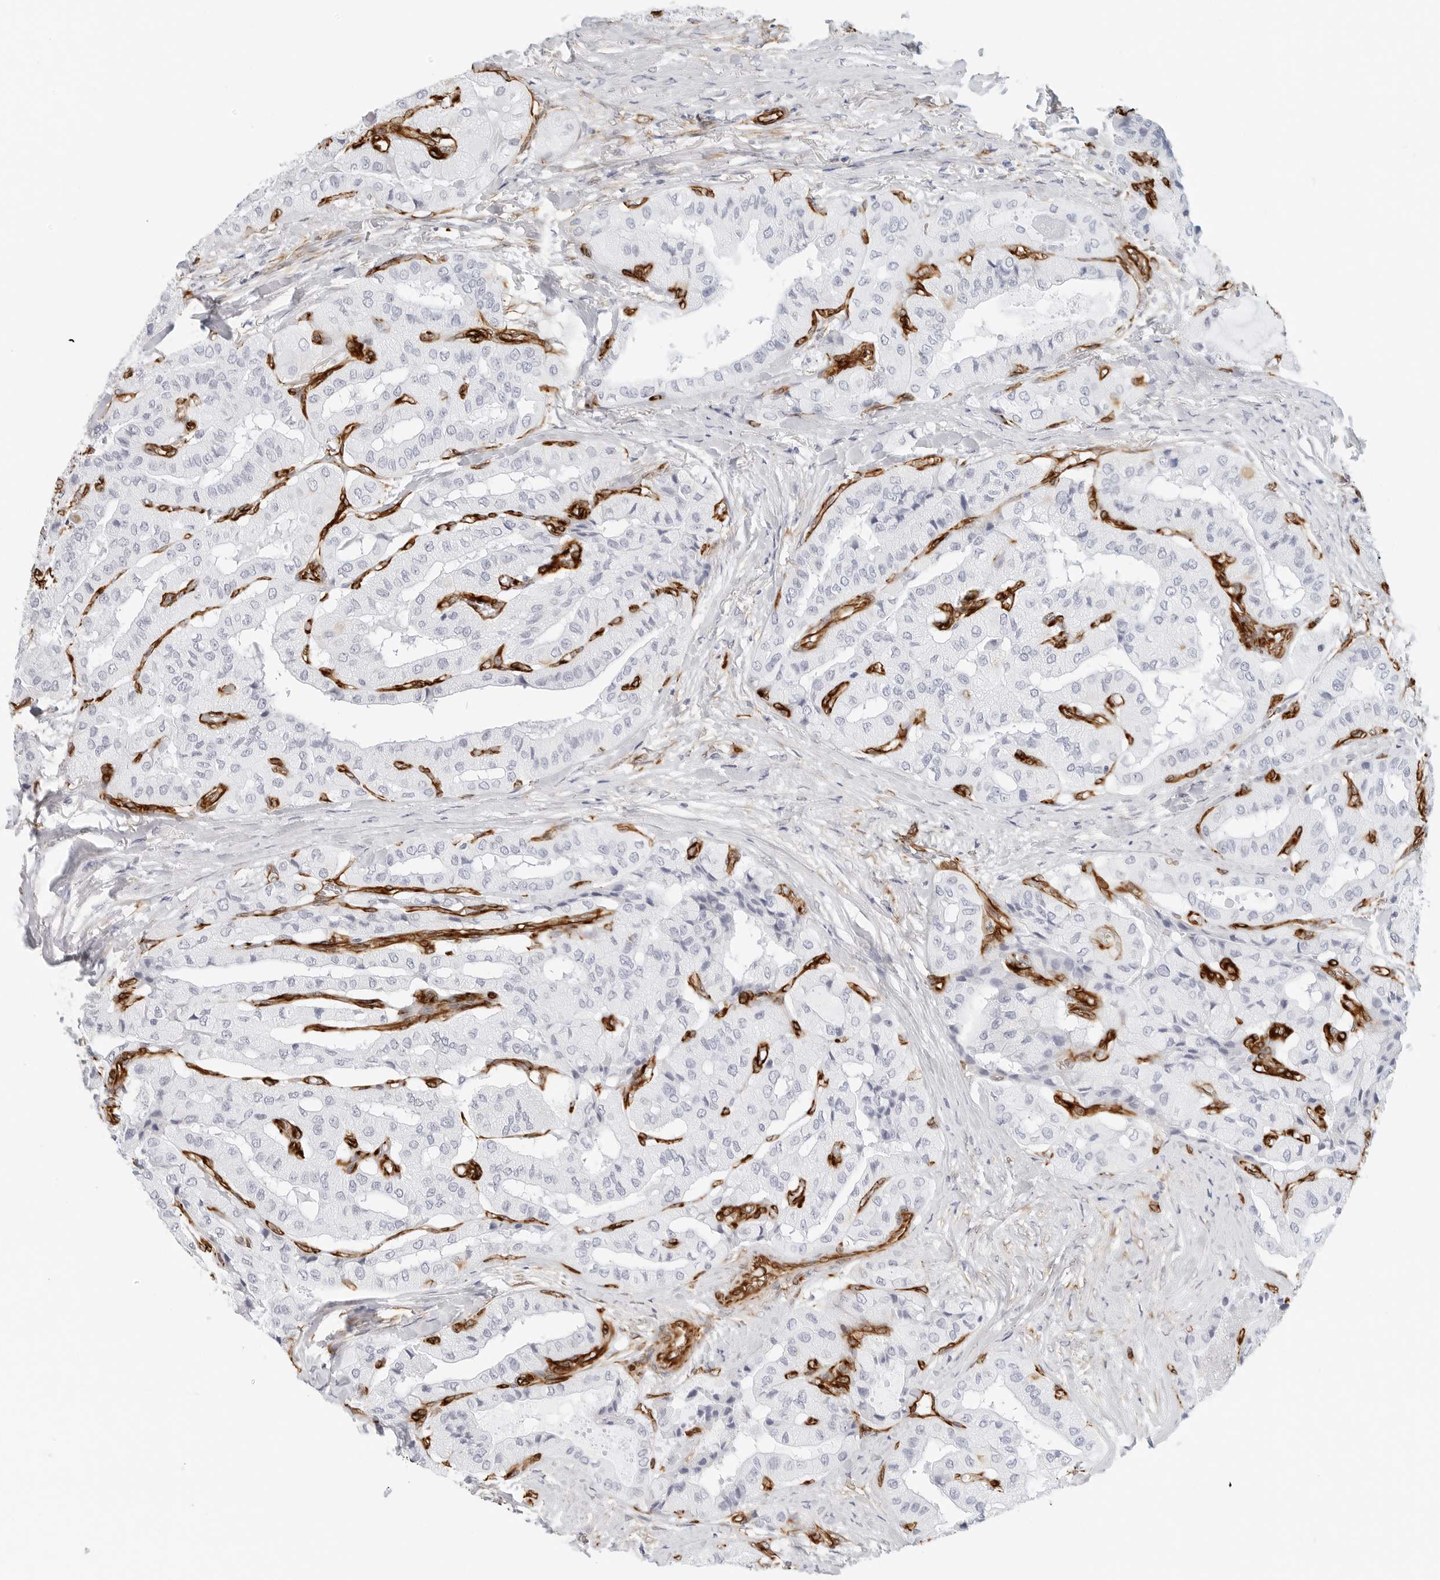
{"staining": {"intensity": "negative", "quantity": "none", "location": "none"}, "tissue": "thyroid cancer", "cell_type": "Tumor cells", "image_type": "cancer", "snomed": [{"axis": "morphology", "description": "Papillary adenocarcinoma, NOS"}, {"axis": "topography", "description": "Thyroid gland"}], "caption": "DAB (3,3'-diaminobenzidine) immunohistochemical staining of human thyroid cancer (papillary adenocarcinoma) exhibits no significant expression in tumor cells.", "gene": "NES", "patient": {"sex": "female", "age": 59}}